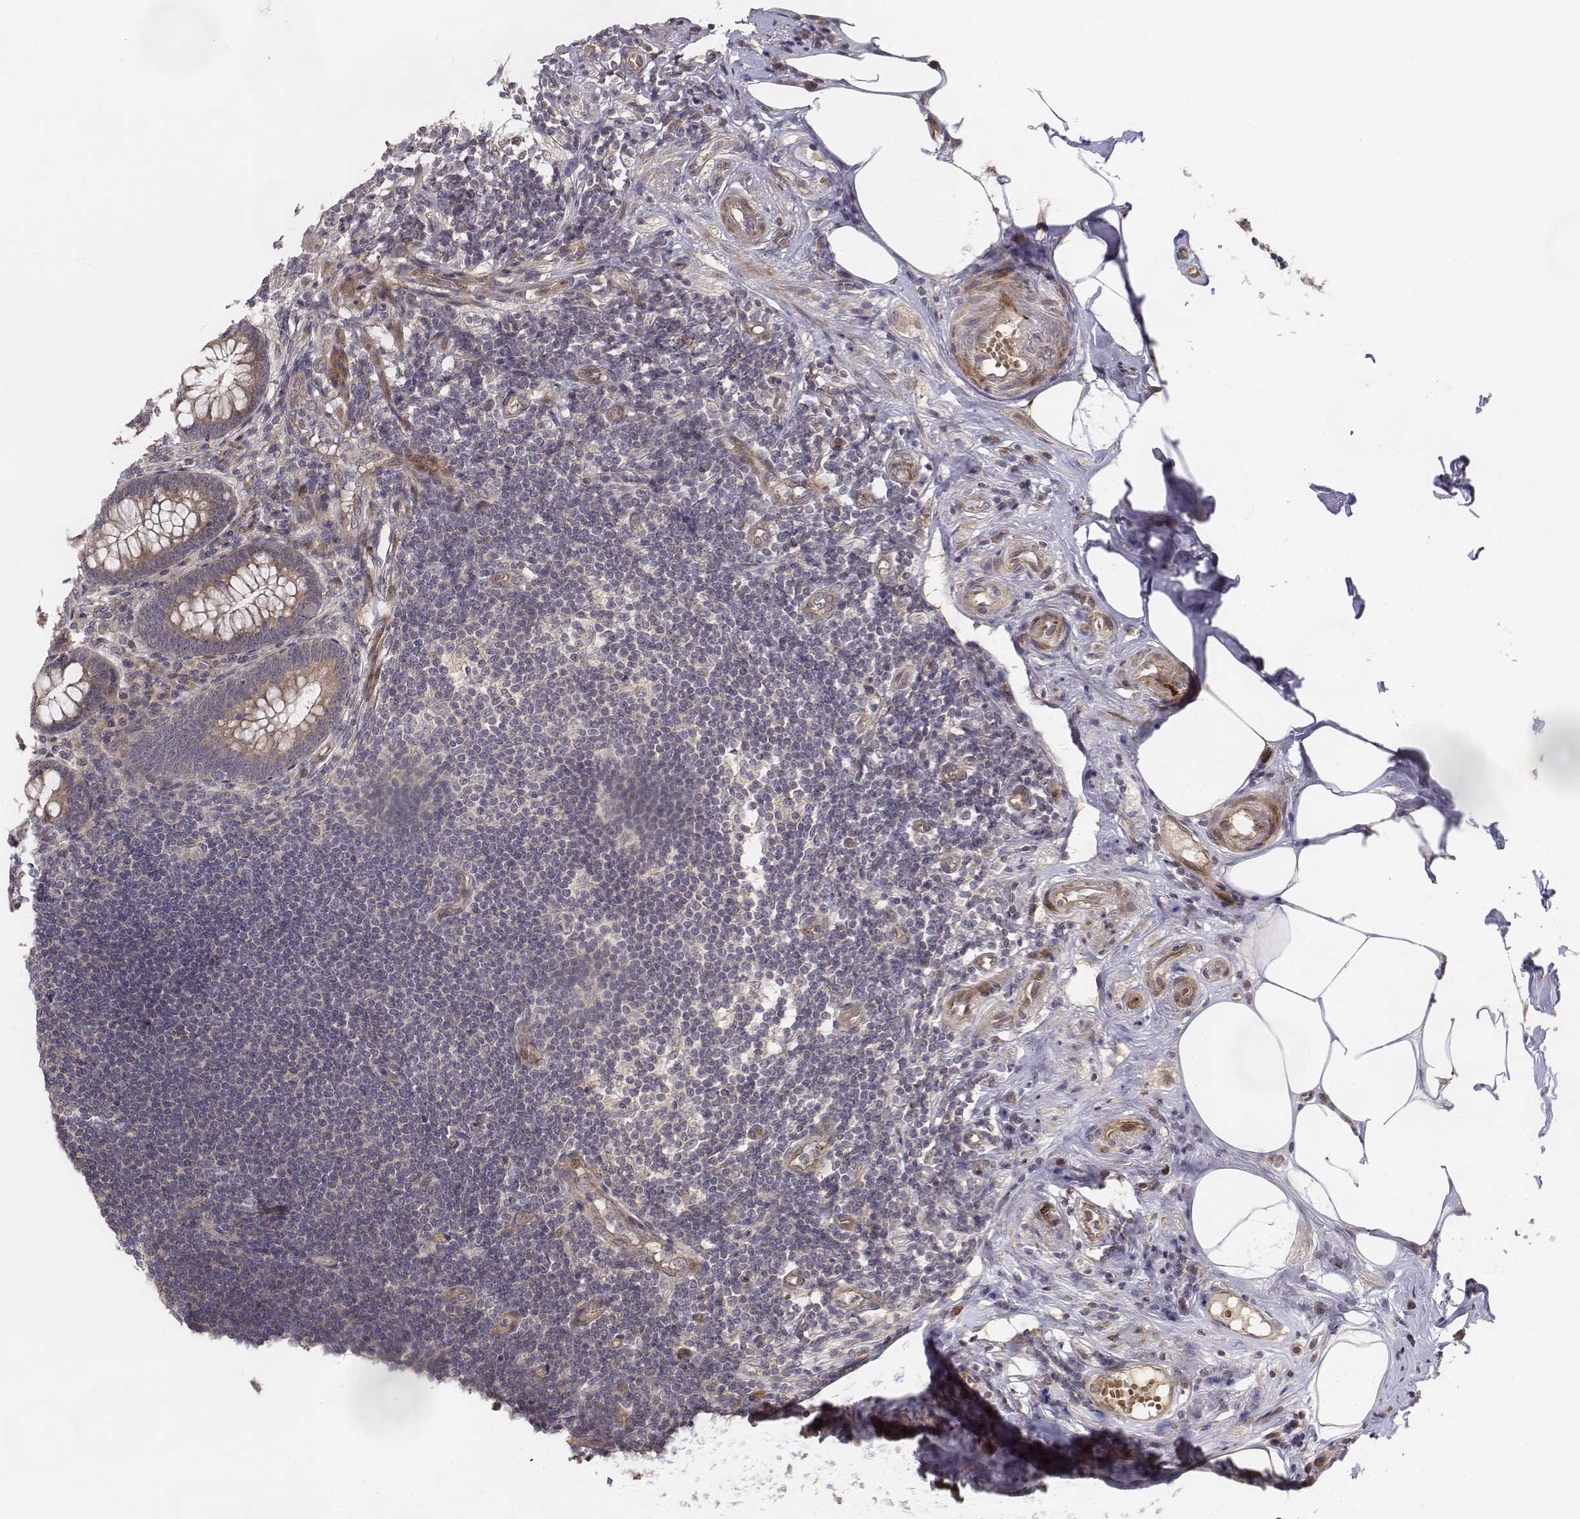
{"staining": {"intensity": "moderate", "quantity": ">75%", "location": "cytoplasmic/membranous"}, "tissue": "appendix", "cell_type": "Glandular cells", "image_type": "normal", "snomed": [{"axis": "morphology", "description": "Normal tissue, NOS"}, {"axis": "topography", "description": "Appendix"}], "caption": "IHC (DAB) staining of benign appendix exhibits moderate cytoplasmic/membranous protein positivity in about >75% of glandular cells.", "gene": "FBXO21", "patient": {"sex": "female", "age": 57}}